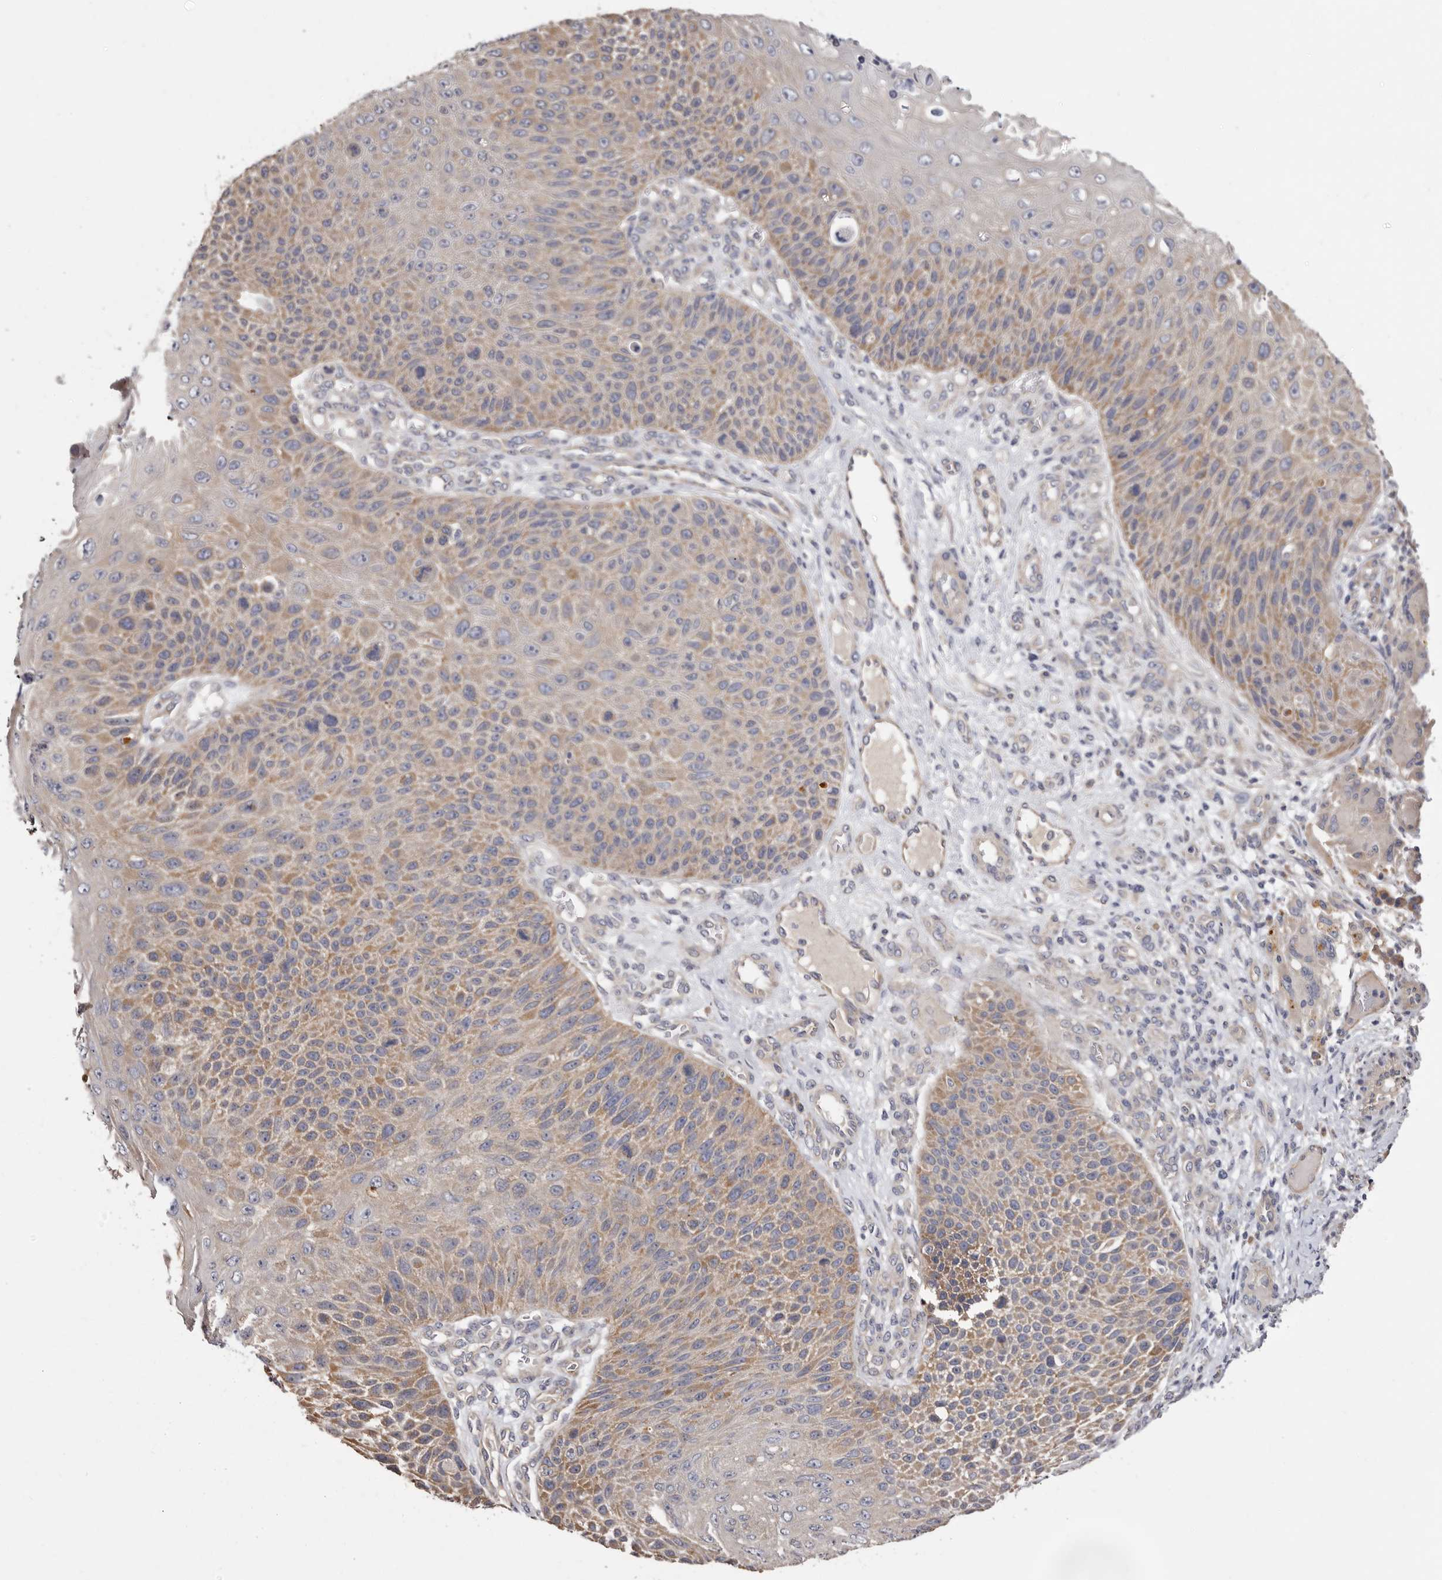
{"staining": {"intensity": "weak", "quantity": ">75%", "location": "cytoplasmic/membranous"}, "tissue": "skin cancer", "cell_type": "Tumor cells", "image_type": "cancer", "snomed": [{"axis": "morphology", "description": "Squamous cell carcinoma, NOS"}, {"axis": "topography", "description": "Skin"}], "caption": "IHC histopathology image of neoplastic tissue: human skin squamous cell carcinoma stained using immunohistochemistry (IHC) displays low levels of weak protein expression localized specifically in the cytoplasmic/membranous of tumor cells, appearing as a cytoplasmic/membranous brown color.", "gene": "FAM167B", "patient": {"sex": "female", "age": 88}}